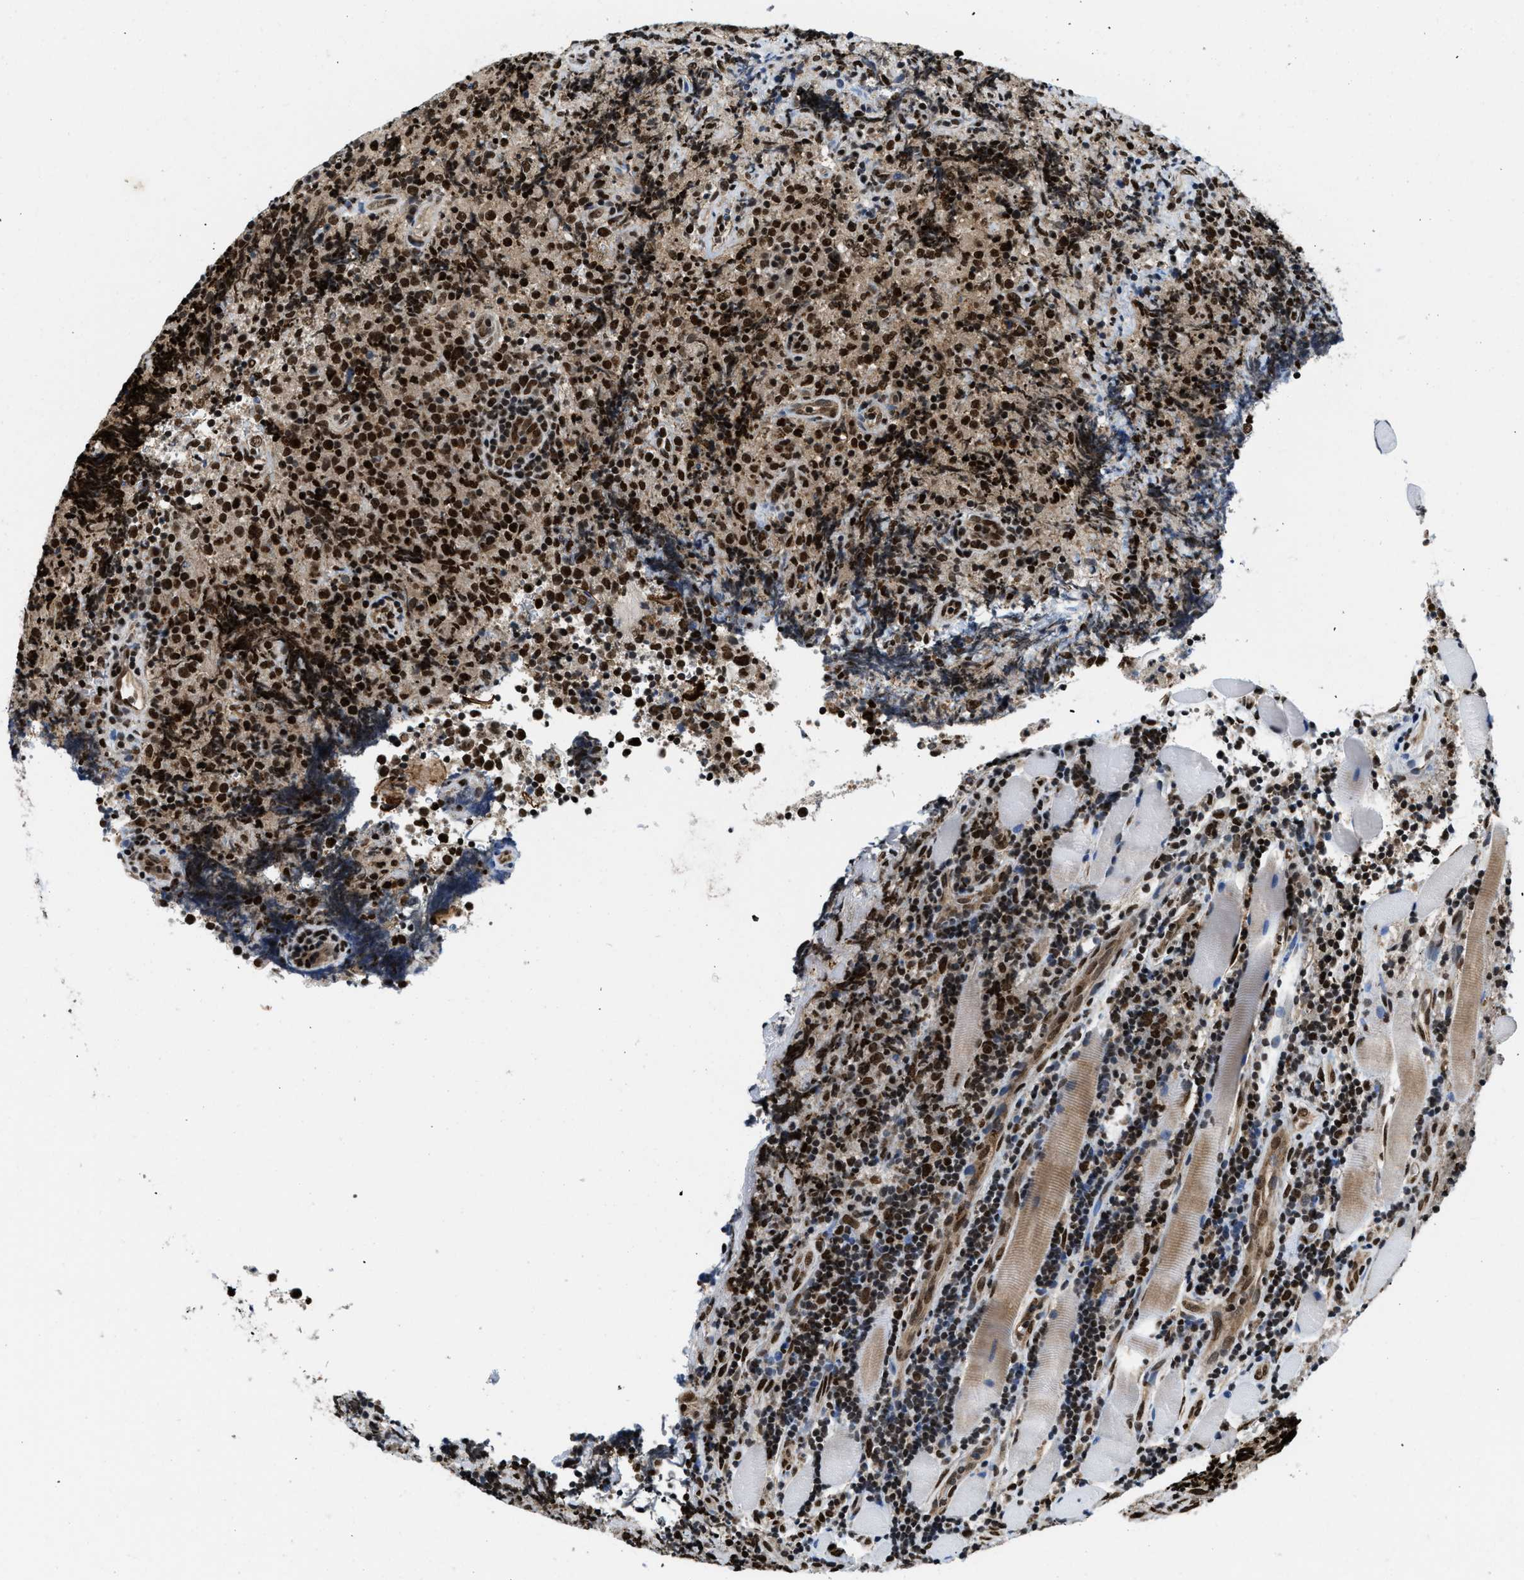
{"staining": {"intensity": "strong", "quantity": "25%-75%", "location": "nuclear"}, "tissue": "lymphoma", "cell_type": "Tumor cells", "image_type": "cancer", "snomed": [{"axis": "morphology", "description": "Malignant lymphoma, non-Hodgkin's type, High grade"}, {"axis": "topography", "description": "Tonsil"}], "caption": "Protein staining demonstrates strong nuclear positivity in about 25%-75% of tumor cells in lymphoma.", "gene": "SAFB", "patient": {"sex": "female", "age": 36}}